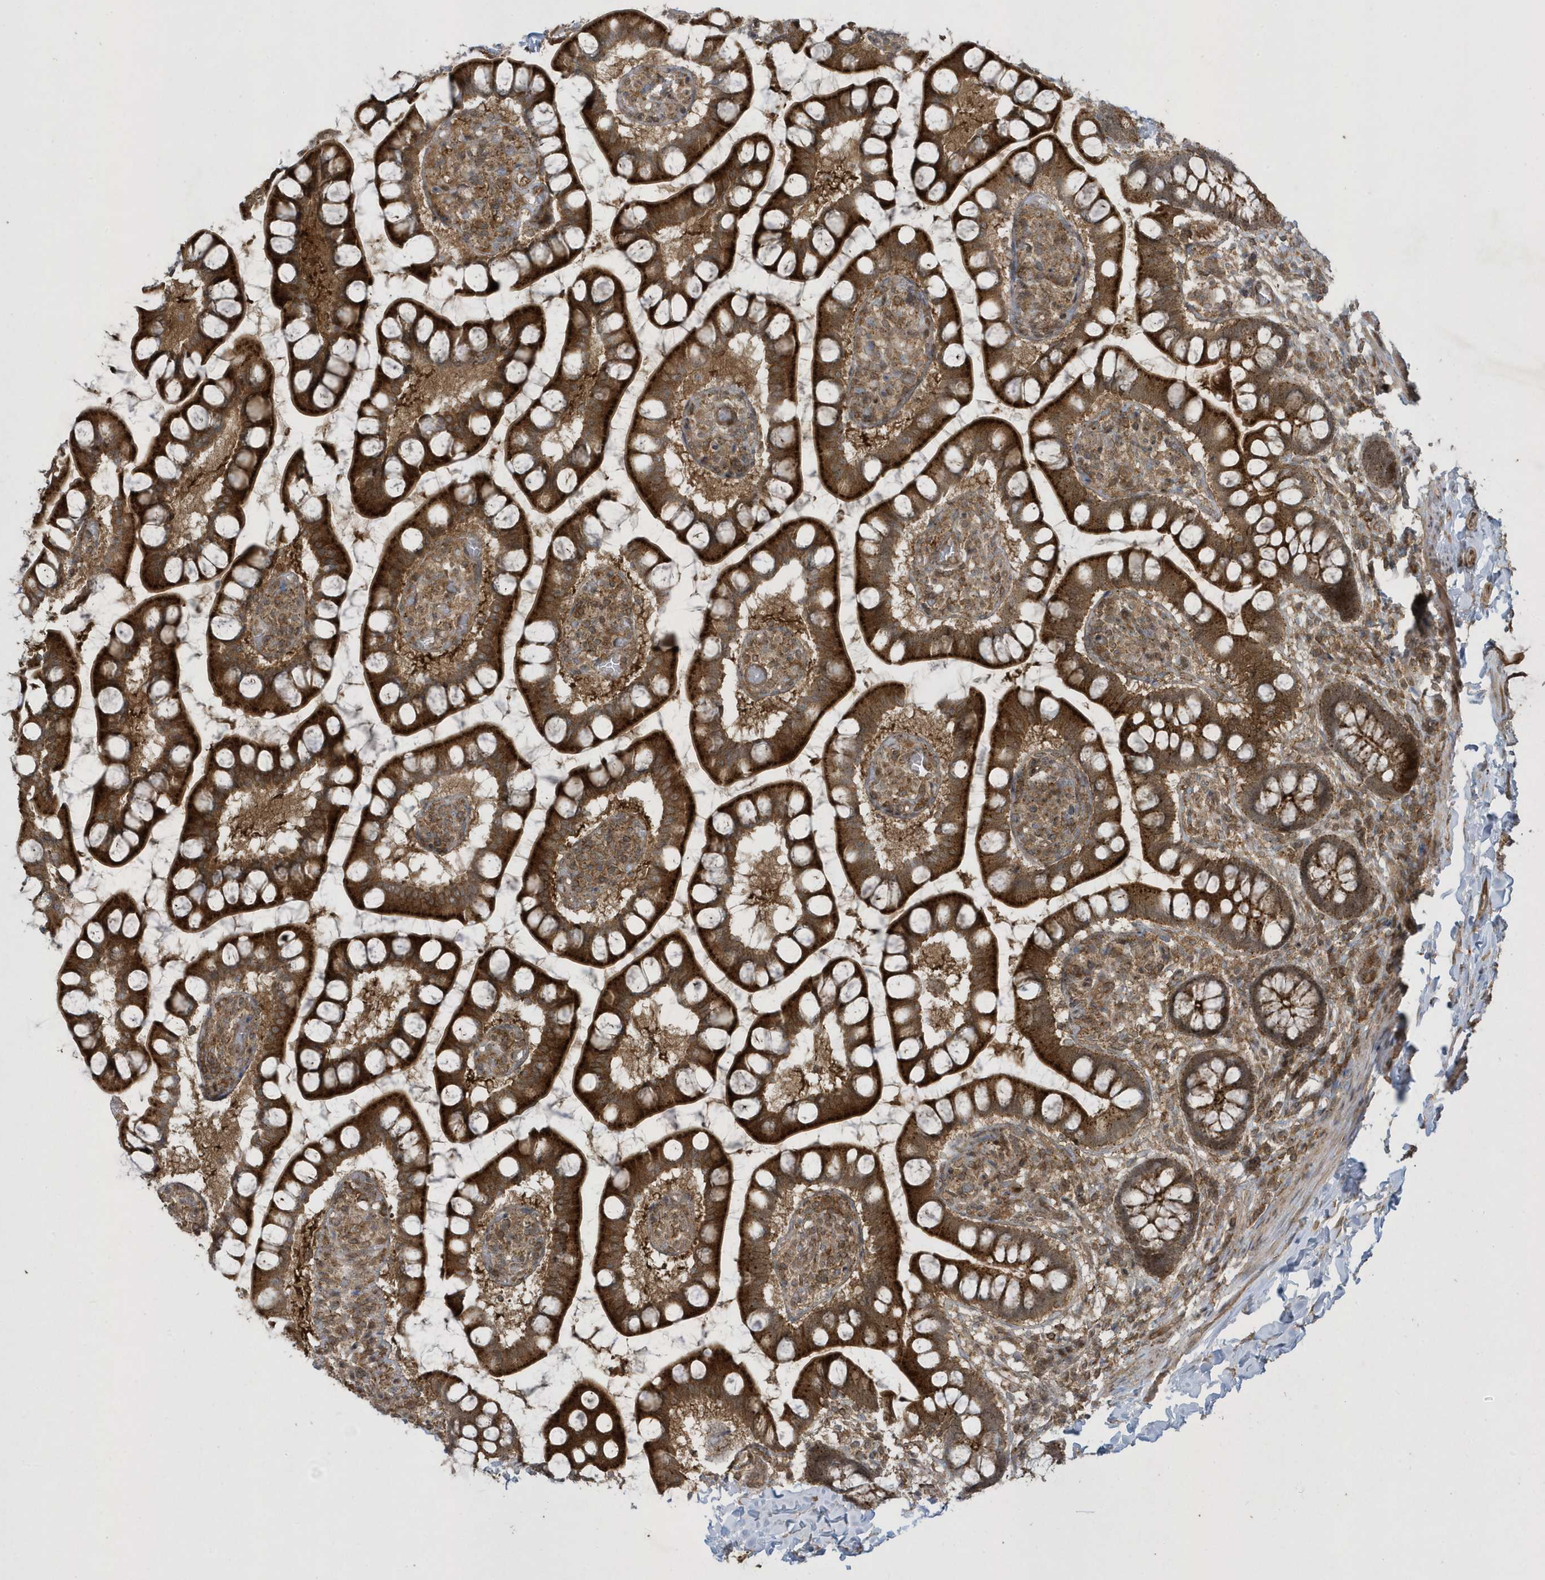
{"staining": {"intensity": "strong", "quantity": ">75%", "location": "cytoplasmic/membranous"}, "tissue": "small intestine", "cell_type": "Glandular cells", "image_type": "normal", "snomed": [{"axis": "morphology", "description": "Normal tissue, NOS"}, {"axis": "topography", "description": "Small intestine"}], "caption": "The immunohistochemical stain shows strong cytoplasmic/membranous expression in glandular cells of normal small intestine.", "gene": "STAMBP", "patient": {"sex": "male", "age": 52}}